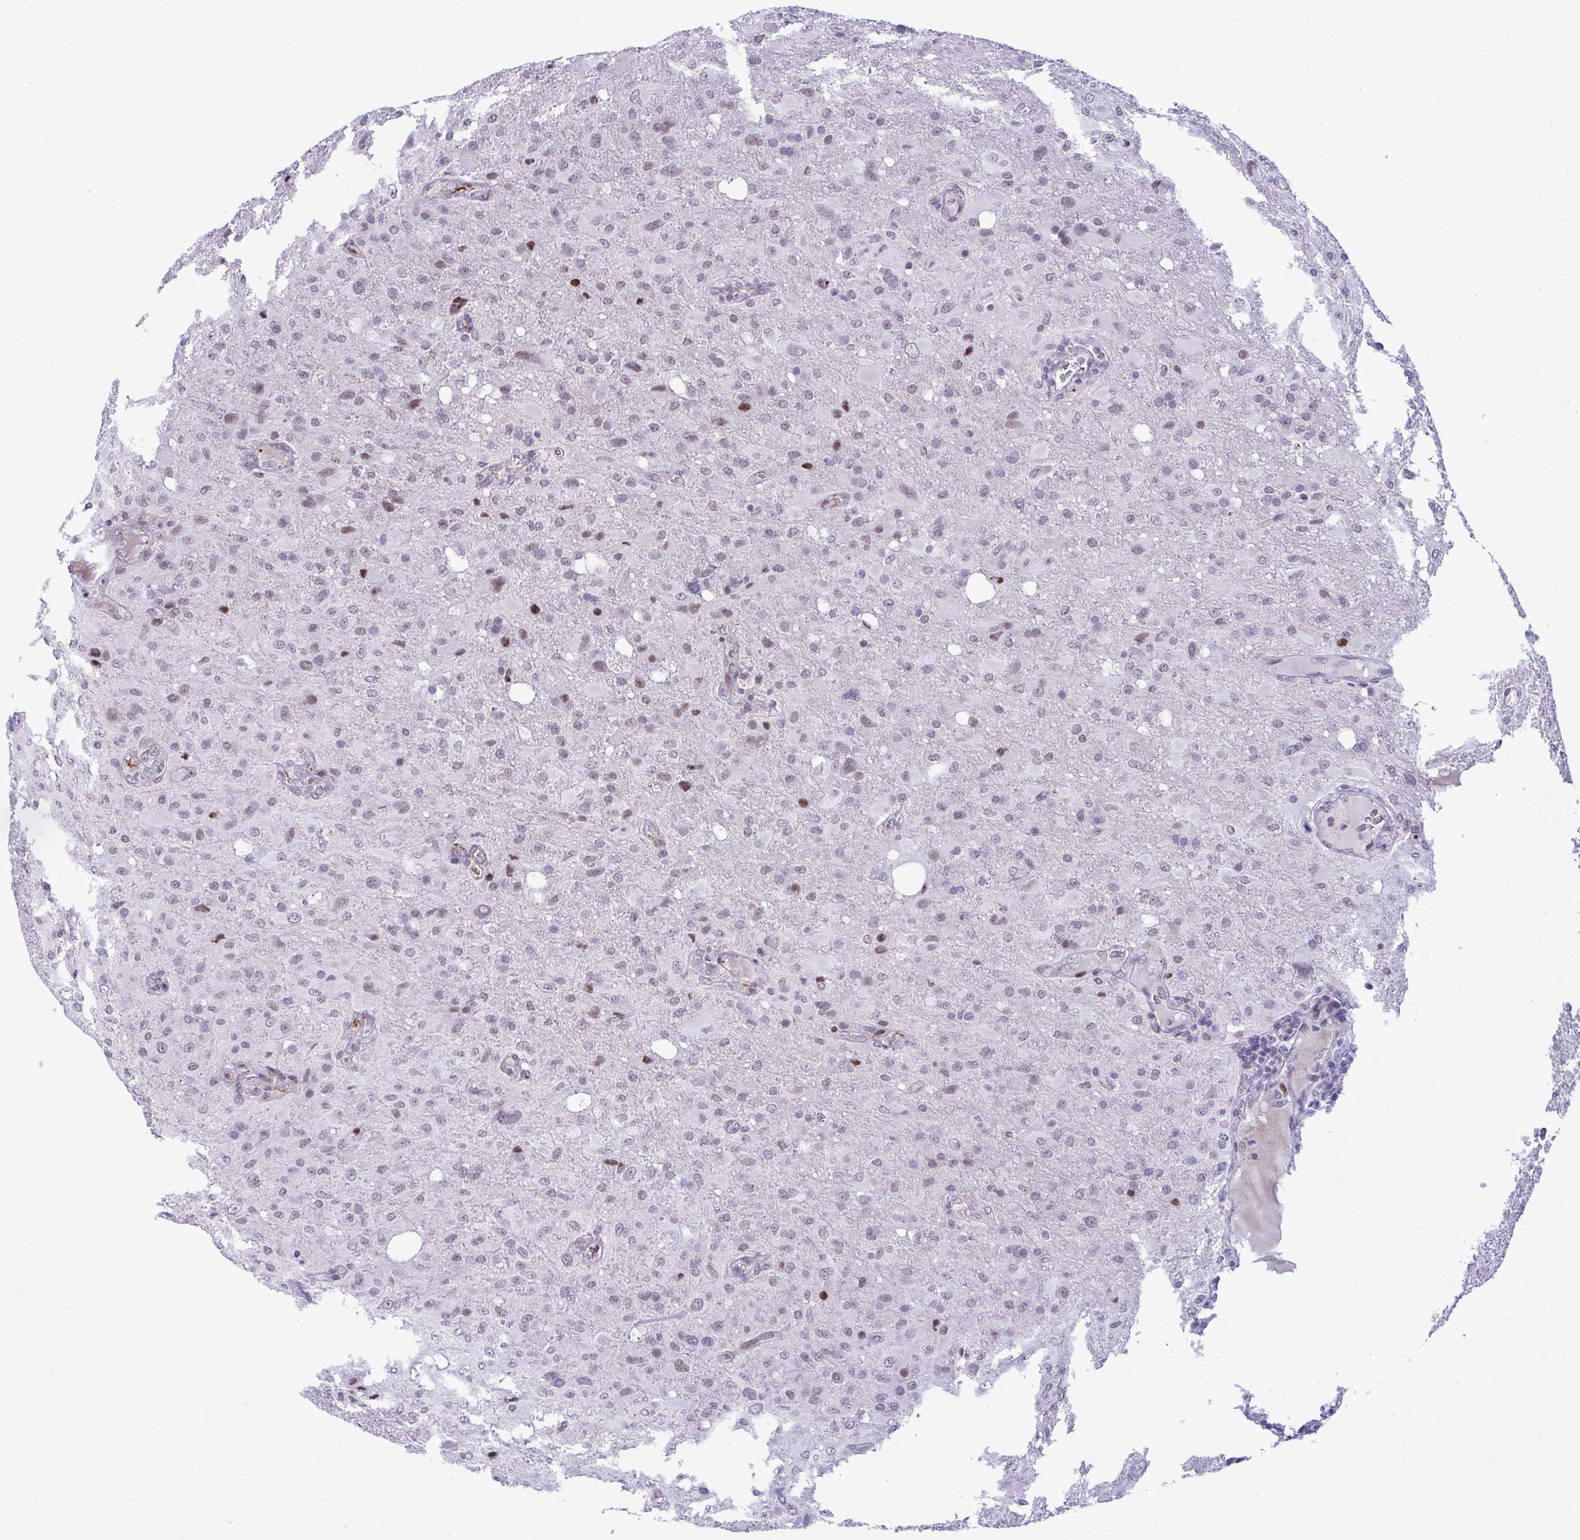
{"staining": {"intensity": "moderate", "quantity": "25%-75%", "location": "nuclear"}, "tissue": "glioma", "cell_type": "Tumor cells", "image_type": "cancer", "snomed": [{"axis": "morphology", "description": "Glioma, malignant, High grade"}, {"axis": "topography", "description": "Brain"}], "caption": "Protein staining displays moderate nuclear positivity in approximately 25%-75% of tumor cells in glioma. (Stains: DAB in brown, nuclei in blue, Microscopy: brightfield microscopy at high magnification).", "gene": "ZFHX3", "patient": {"sex": "male", "age": 53}}